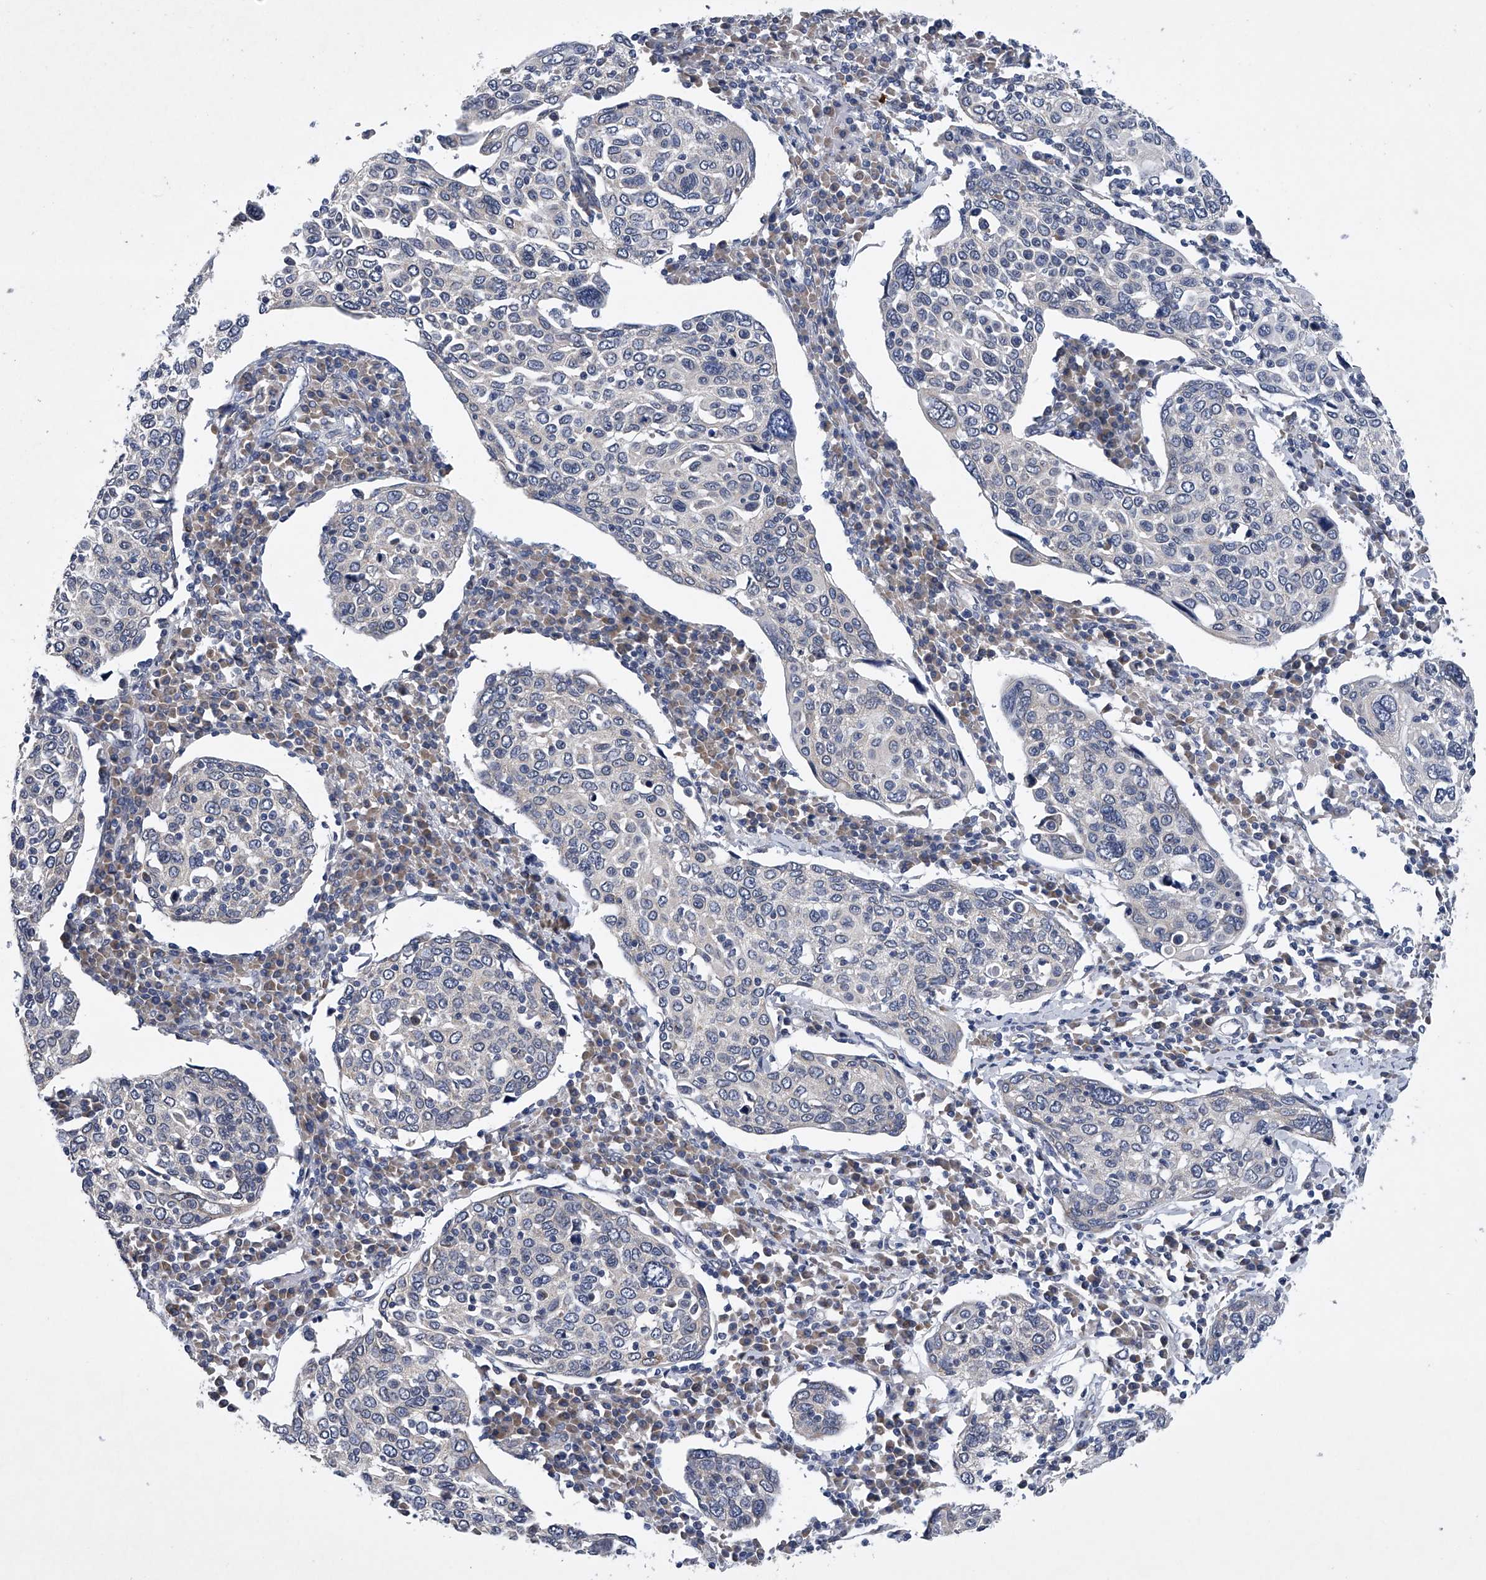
{"staining": {"intensity": "negative", "quantity": "none", "location": "none"}, "tissue": "cervical cancer", "cell_type": "Tumor cells", "image_type": "cancer", "snomed": [{"axis": "morphology", "description": "Squamous cell carcinoma, NOS"}, {"axis": "topography", "description": "Cervix"}], "caption": "Cervical cancer (squamous cell carcinoma) stained for a protein using immunohistochemistry demonstrates no expression tumor cells.", "gene": "RNF5", "patient": {"sex": "female", "age": 40}}